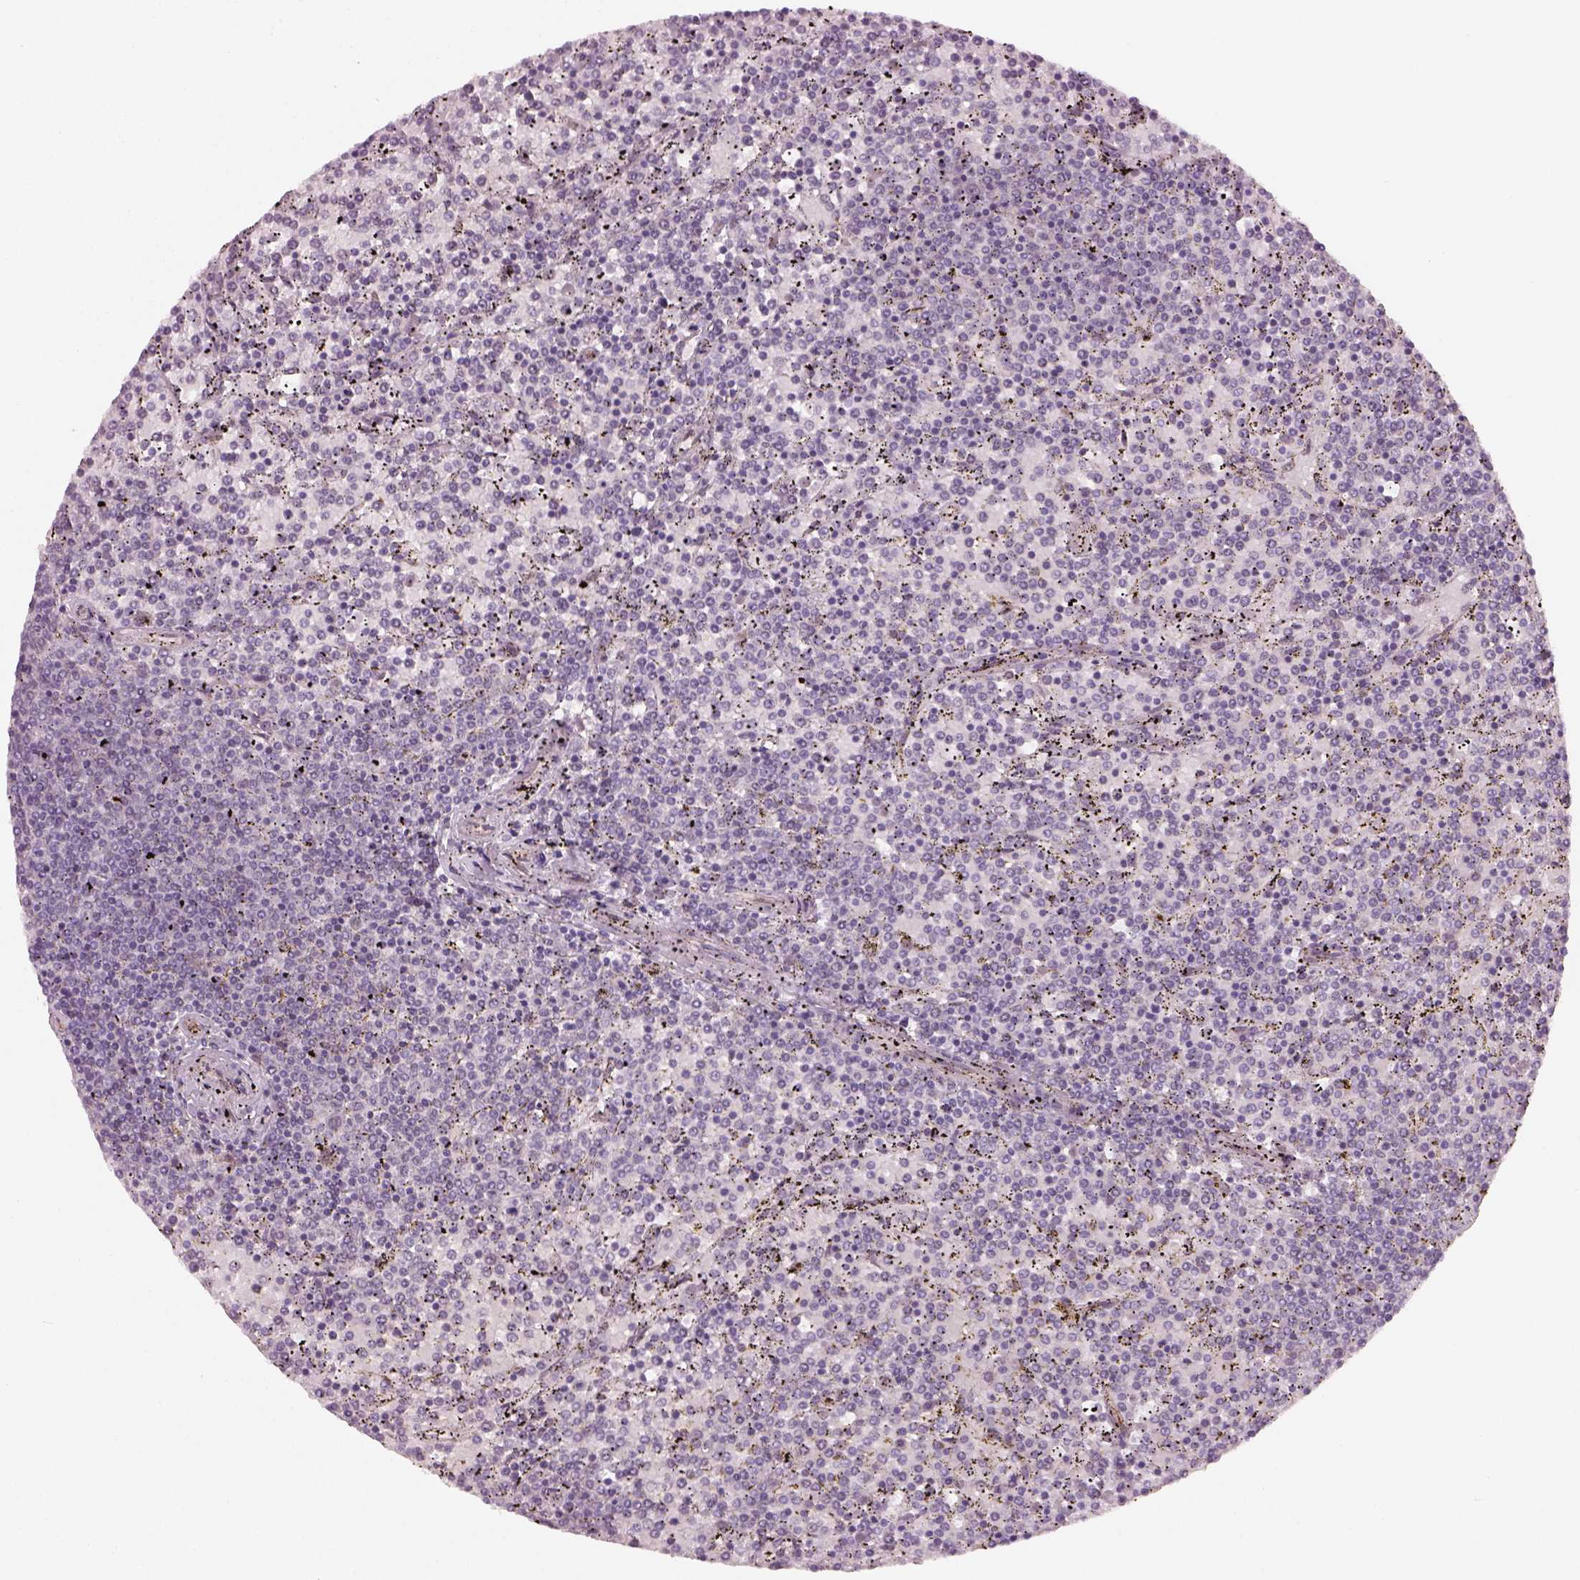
{"staining": {"intensity": "negative", "quantity": "none", "location": "none"}, "tissue": "lymphoma", "cell_type": "Tumor cells", "image_type": "cancer", "snomed": [{"axis": "morphology", "description": "Malignant lymphoma, non-Hodgkin's type, Low grade"}, {"axis": "topography", "description": "Spleen"}], "caption": "Tumor cells are negative for protein expression in human lymphoma.", "gene": "NAT8", "patient": {"sex": "female", "age": 77}}